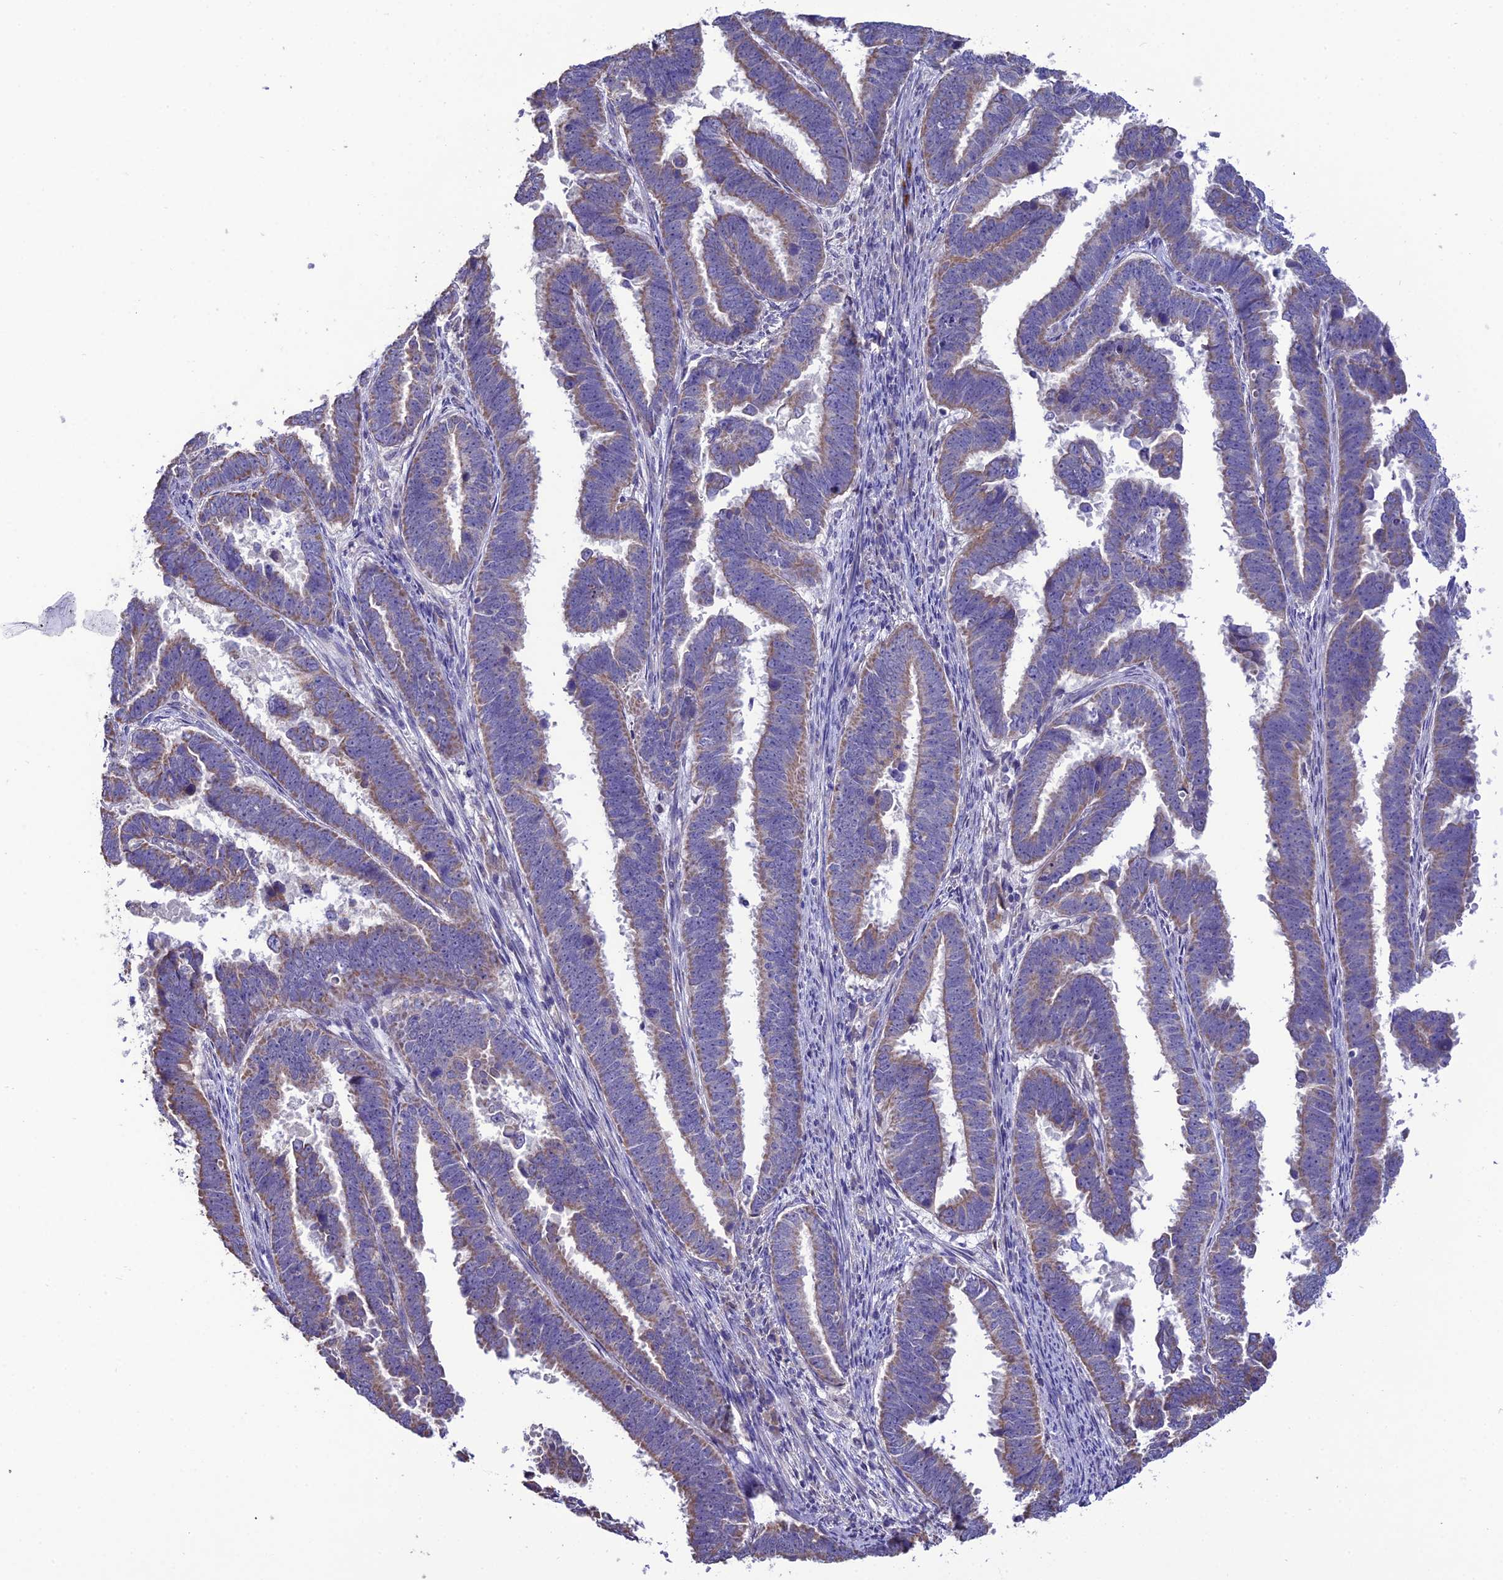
{"staining": {"intensity": "weak", "quantity": "25%-75%", "location": "cytoplasmic/membranous"}, "tissue": "endometrial cancer", "cell_type": "Tumor cells", "image_type": "cancer", "snomed": [{"axis": "morphology", "description": "Adenocarcinoma, NOS"}, {"axis": "topography", "description": "Endometrium"}], "caption": "Adenocarcinoma (endometrial) stained with DAB immunohistochemistry (IHC) reveals low levels of weak cytoplasmic/membranous positivity in approximately 25%-75% of tumor cells.", "gene": "HOGA1", "patient": {"sex": "female", "age": 75}}